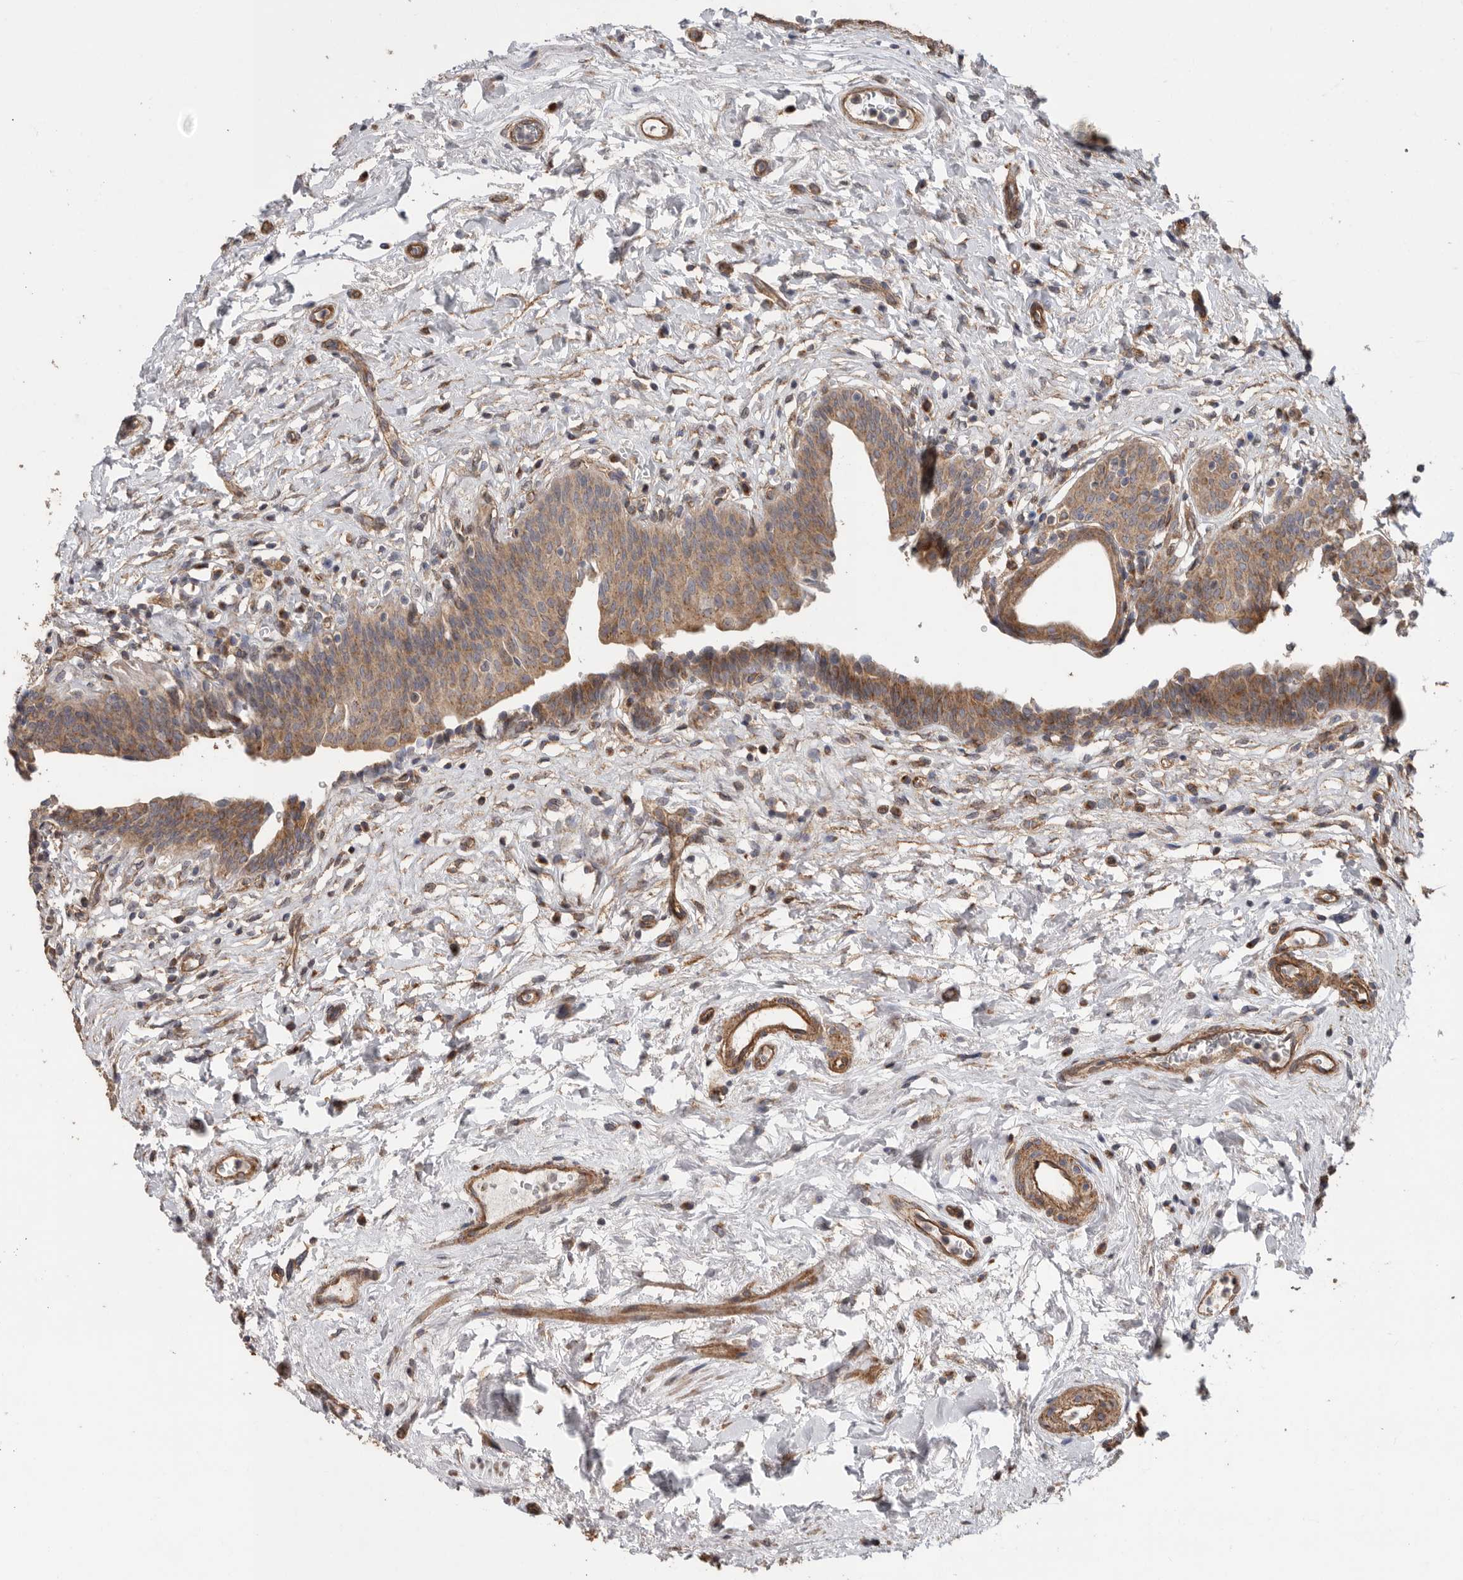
{"staining": {"intensity": "moderate", "quantity": ">75%", "location": "cytoplasmic/membranous"}, "tissue": "urinary bladder", "cell_type": "Urothelial cells", "image_type": "normal", "snomed": [{"axis": "morphology", "description": "Normal tissue, NOS"}, {"axis": "topography", "description": "Urinary bladder"}], "caption": "Human urinary bladder stained for a protein (brown) displays moderate cytoplasmic/membranous positive expression in approximately >75% of urothelial cells.", "gene": "PODXL2", "patient": {"sex": "male", "age": 83}}